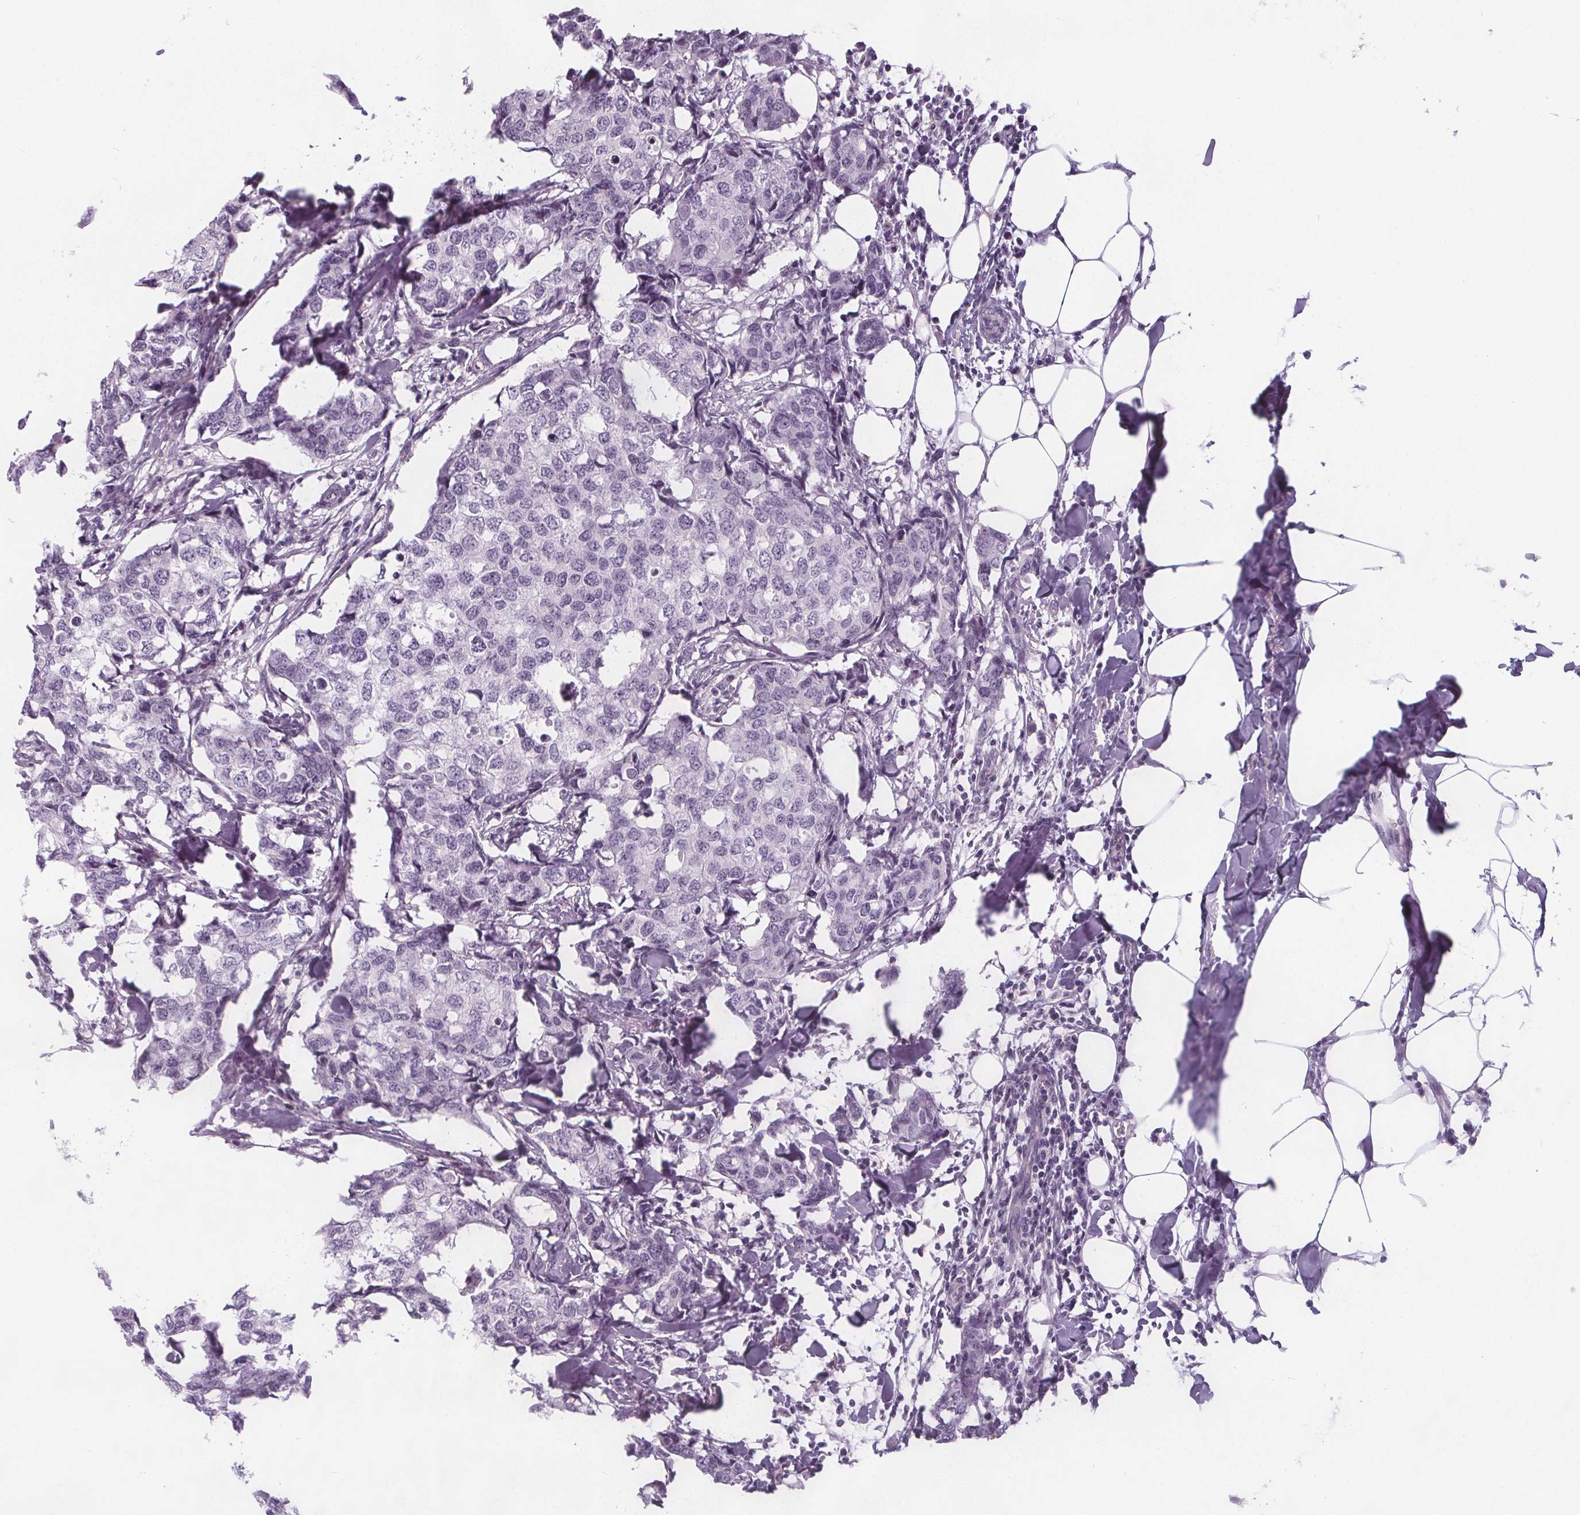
{"staining": {"intensity": "negative", "quantity": "none", "location": "none"}, "tissue": "breast cancer", "cell_type": "Tumor cells", "image_type": "cancer", "snomed": [{"axis": "morphology", "description": "Duct carcinoma"}, {"axis": "topography", "description": "Breast"}], "caption": "This is an IHC micrograph of breast invasive ductal carcinoma. There is no expression in tumor cells.", "gene": "NOLC1", "patient": {"sex": "female", "age": 83}}